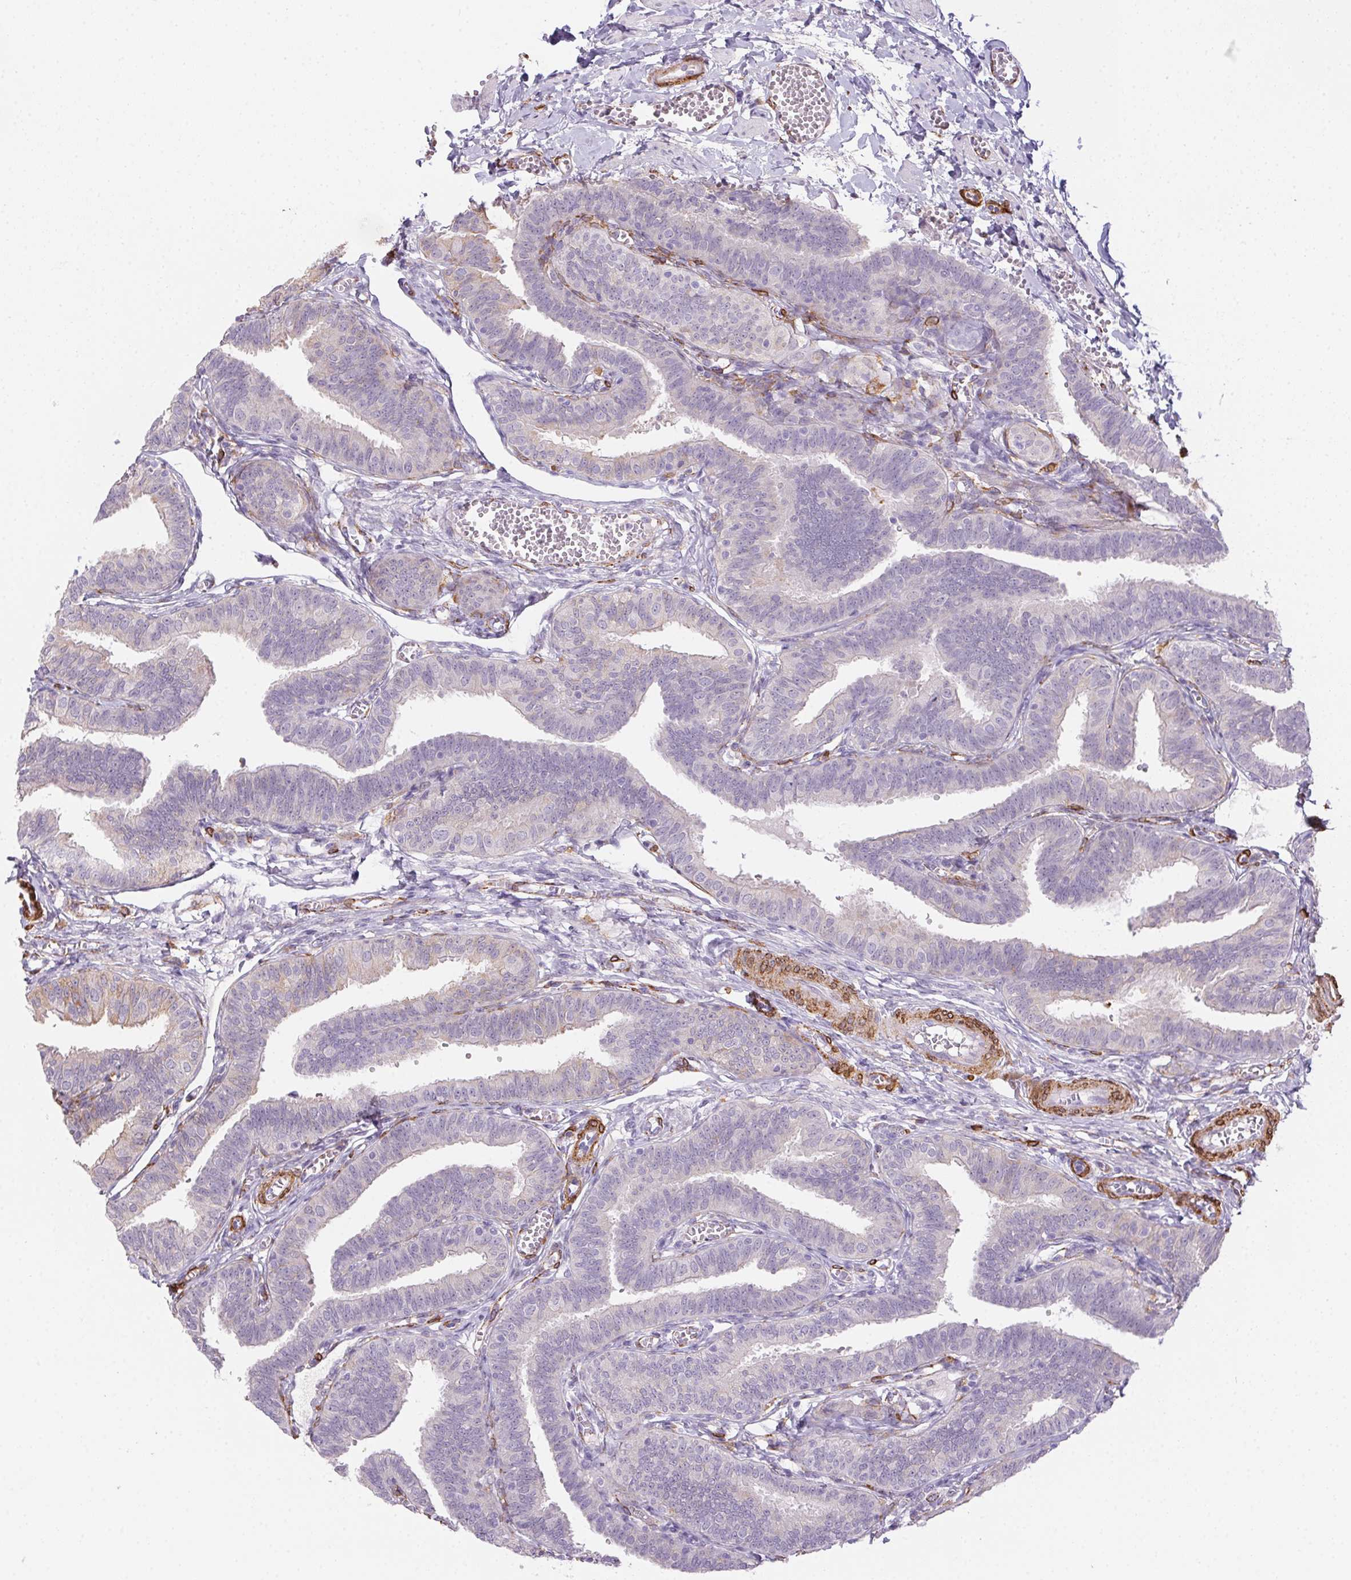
{"staining": {"intensity": "negative", "quantity": "none", "location": "none"}, "tissue": "fallopian tube", "cell_type": "Glandular cells", "image_type": "normal", "snomed": [{"axis": "morphology", "description": "Normal tissue, NOS"}, {"axis": "topography", "description": "Fallopian tube"}], "caption": "A high-resolution histopathology image shows immunohistochemistry (IHC) staining of normal fallopian tube, which demonstrates no significant positivity in glandular cells.", "gene": "HRC", "patient": {"sex": "female", "age": 25}}